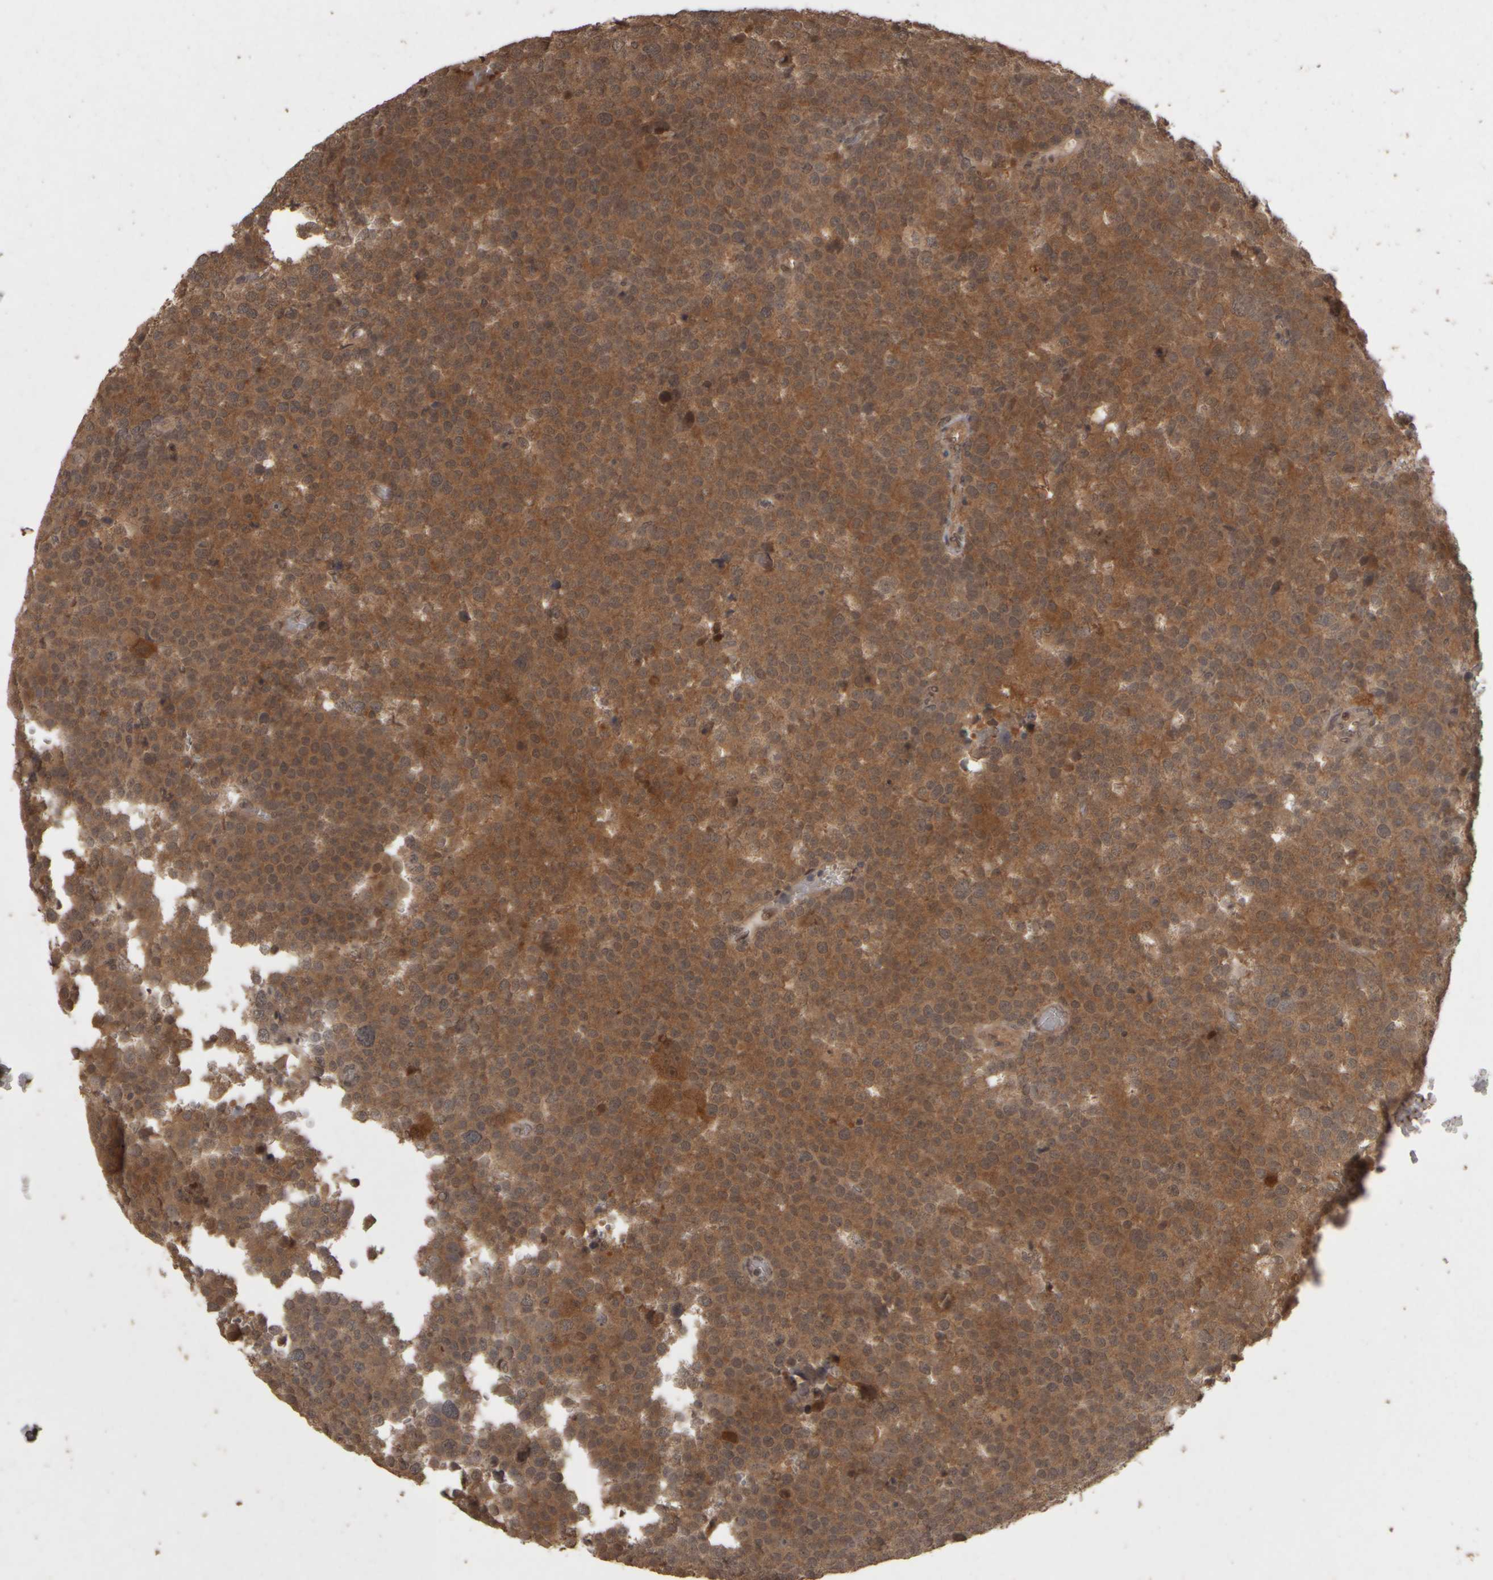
{"staining": {"intensity": "strong", "quantity": ">75%", "location": "cytoplasmic/membranous"}, "tissue": "testis cancer", "cell_type": "Tumor cells", "image_type": "cancer", "snomed": [{"axis": "morphology", "description": "Seminoma, NOS"}, {"axis": "topography", "description": "Testis"}], "caption": "Testis cancer was stained to show a protein in brown. There is high levels of strong cytoplasmic/membranous positivity in approximately >75% of tumor cells. The staining was performed using DAB to visualize the protein expression in brown, while the nuclei were stained in blue with hematoxylin (Magnification: 20x).", "gene": "ACO1", "patient": {"sex": "male", "age": 71}}